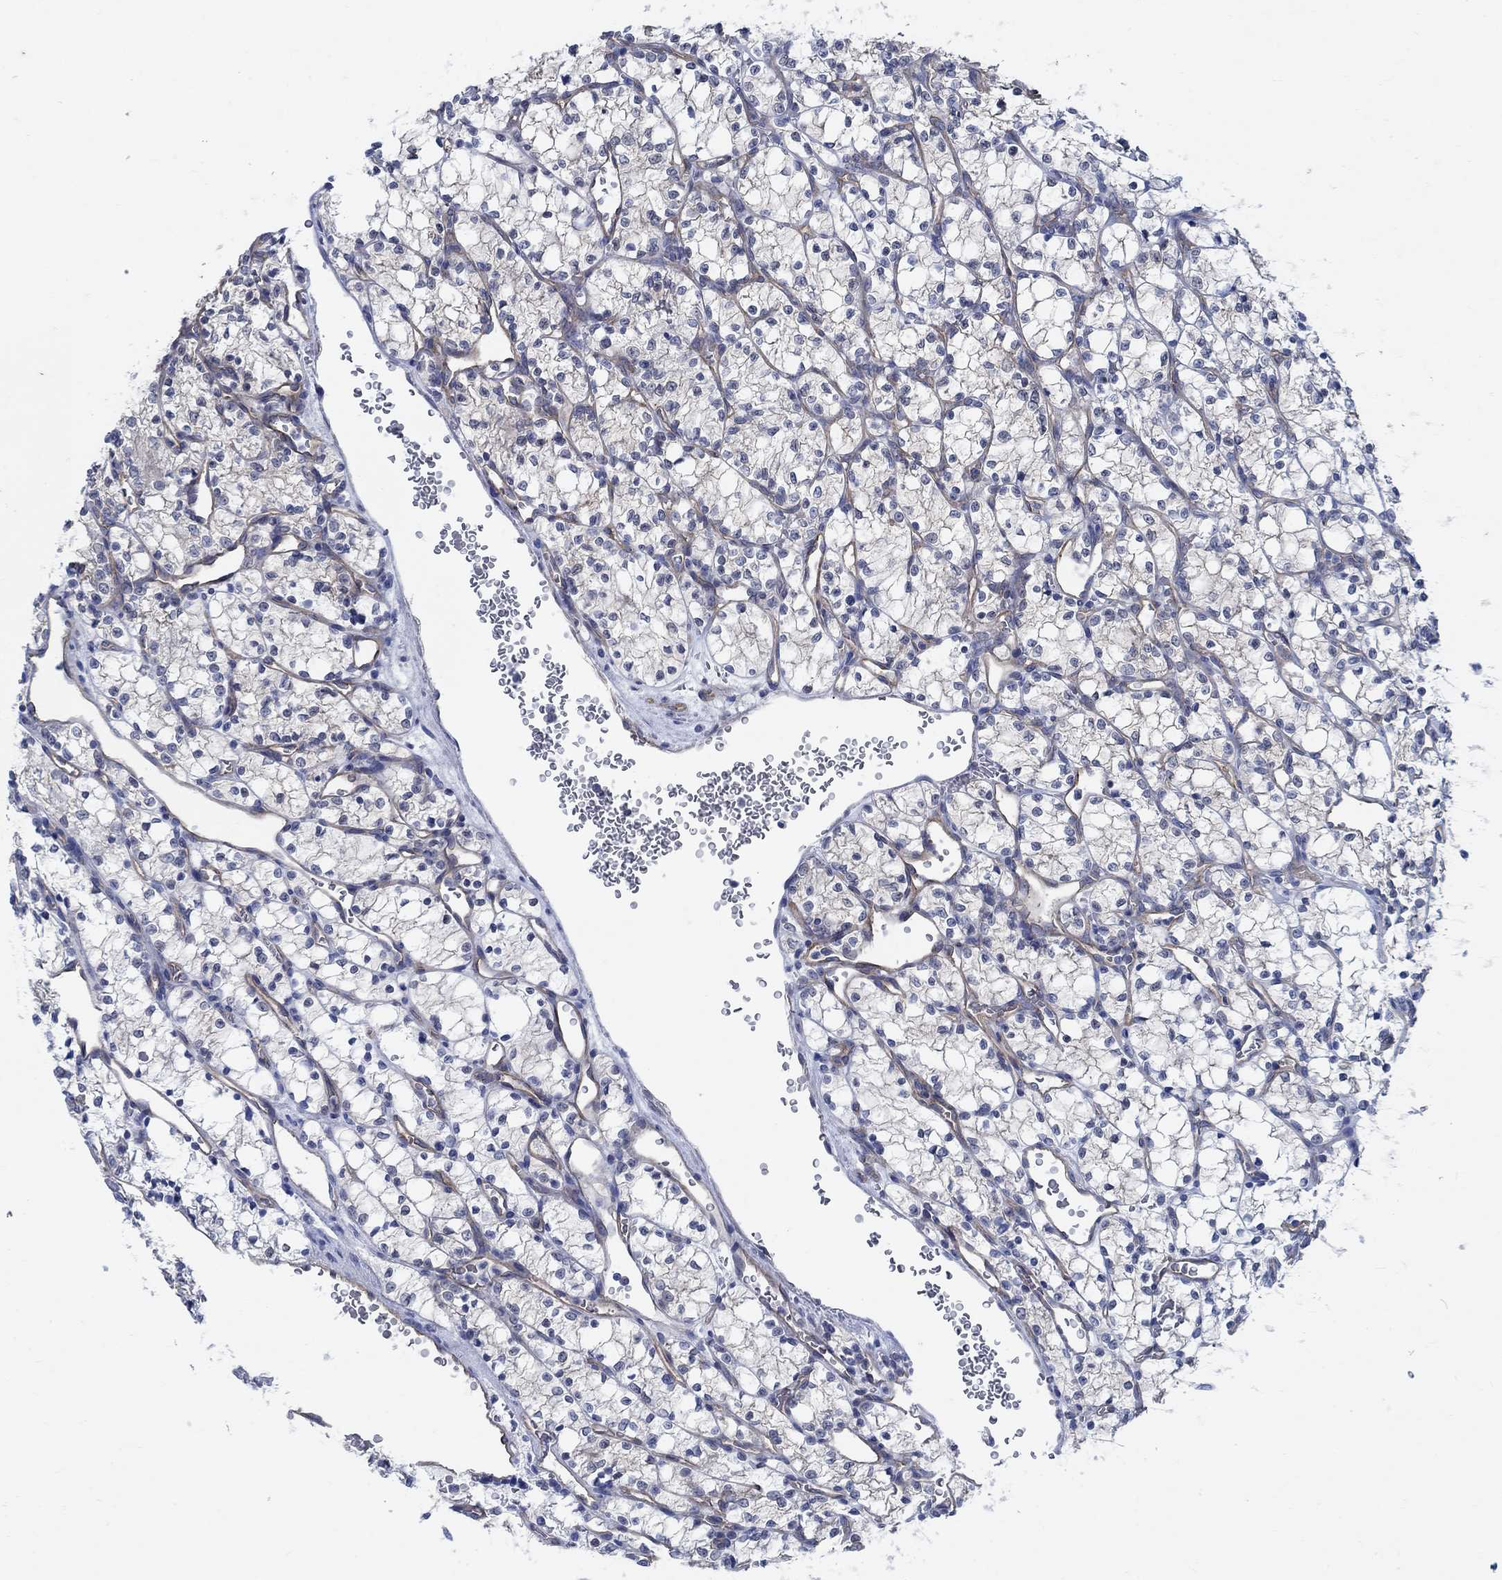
{"staining": {"intensity": "negative", "quantity": "none", "location": "none"}, "tissue": "renal cancer", "cell_type": "Tumor cells", "image_type": "cancer", "snomed": [{"axis": "morphology", "description": "Adenocarcinoma, NOS"}, {"axis": "topography", "description": "Kidney"}], "caption": "IHC of human renal cancer exhibits no staining in tumor cells.", "gene": "TMEM198", "patient": {"sex": "female", "age": 69}}